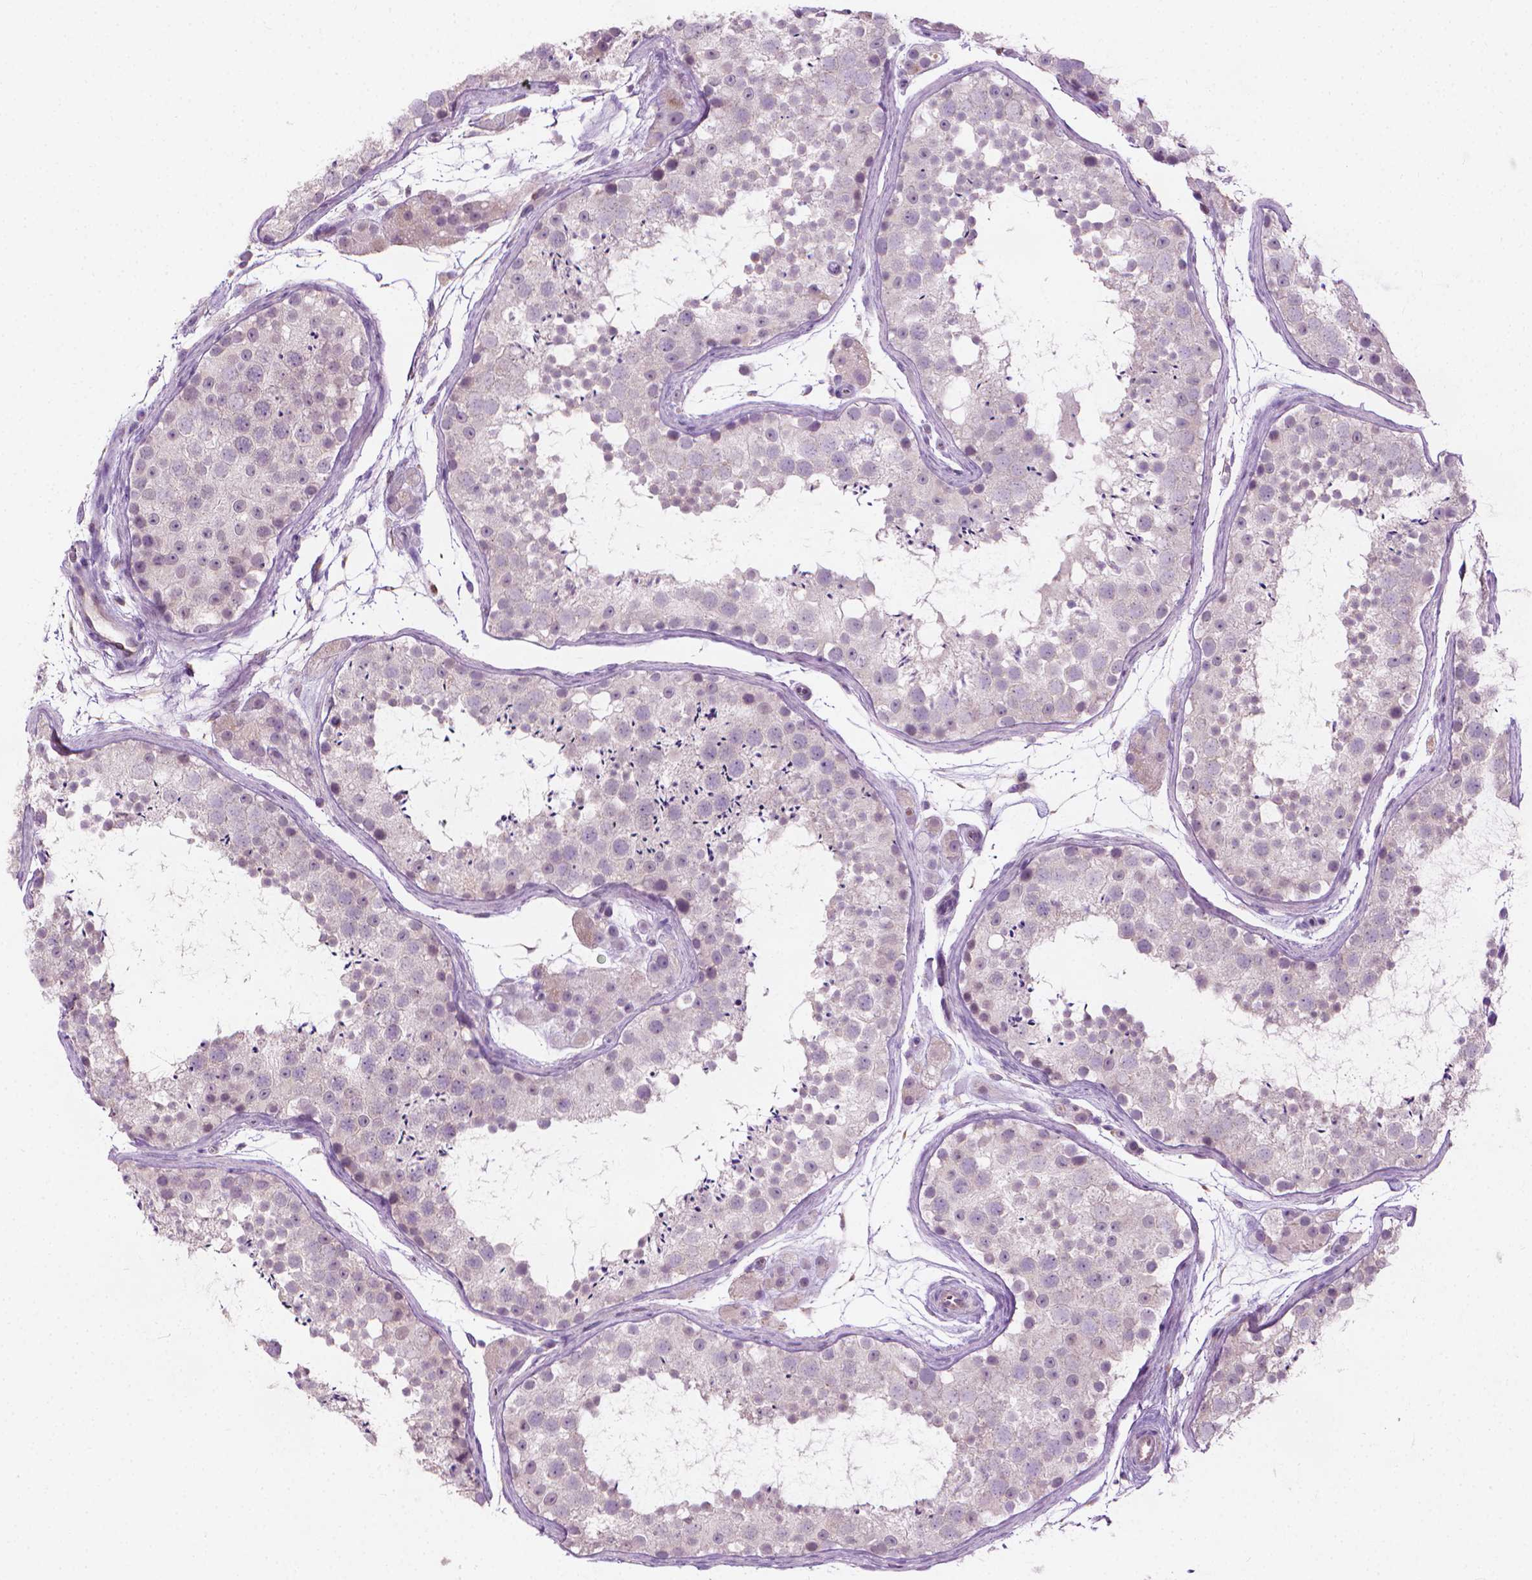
{"staining": {"intensity": "negative", "quantity": "none", "location": "none"}, "tissue": "testis", "cell_type": "Cells in seminiferous ducts", "image_type": "normal", "snomed": [{"axis": "morphology", "description": "Normal tissue, NOS"}, {"axis": "topography", "description": "Testis"}], "caption": "There is no significant positivity in cells in seminiferous ducts of testis. (DAB (3,3'-diaminobenzidine) immunohistochemistry (IHC), high magnification).", "gene": "KRT73", "patient": {"sex": "male", "age": 41}}